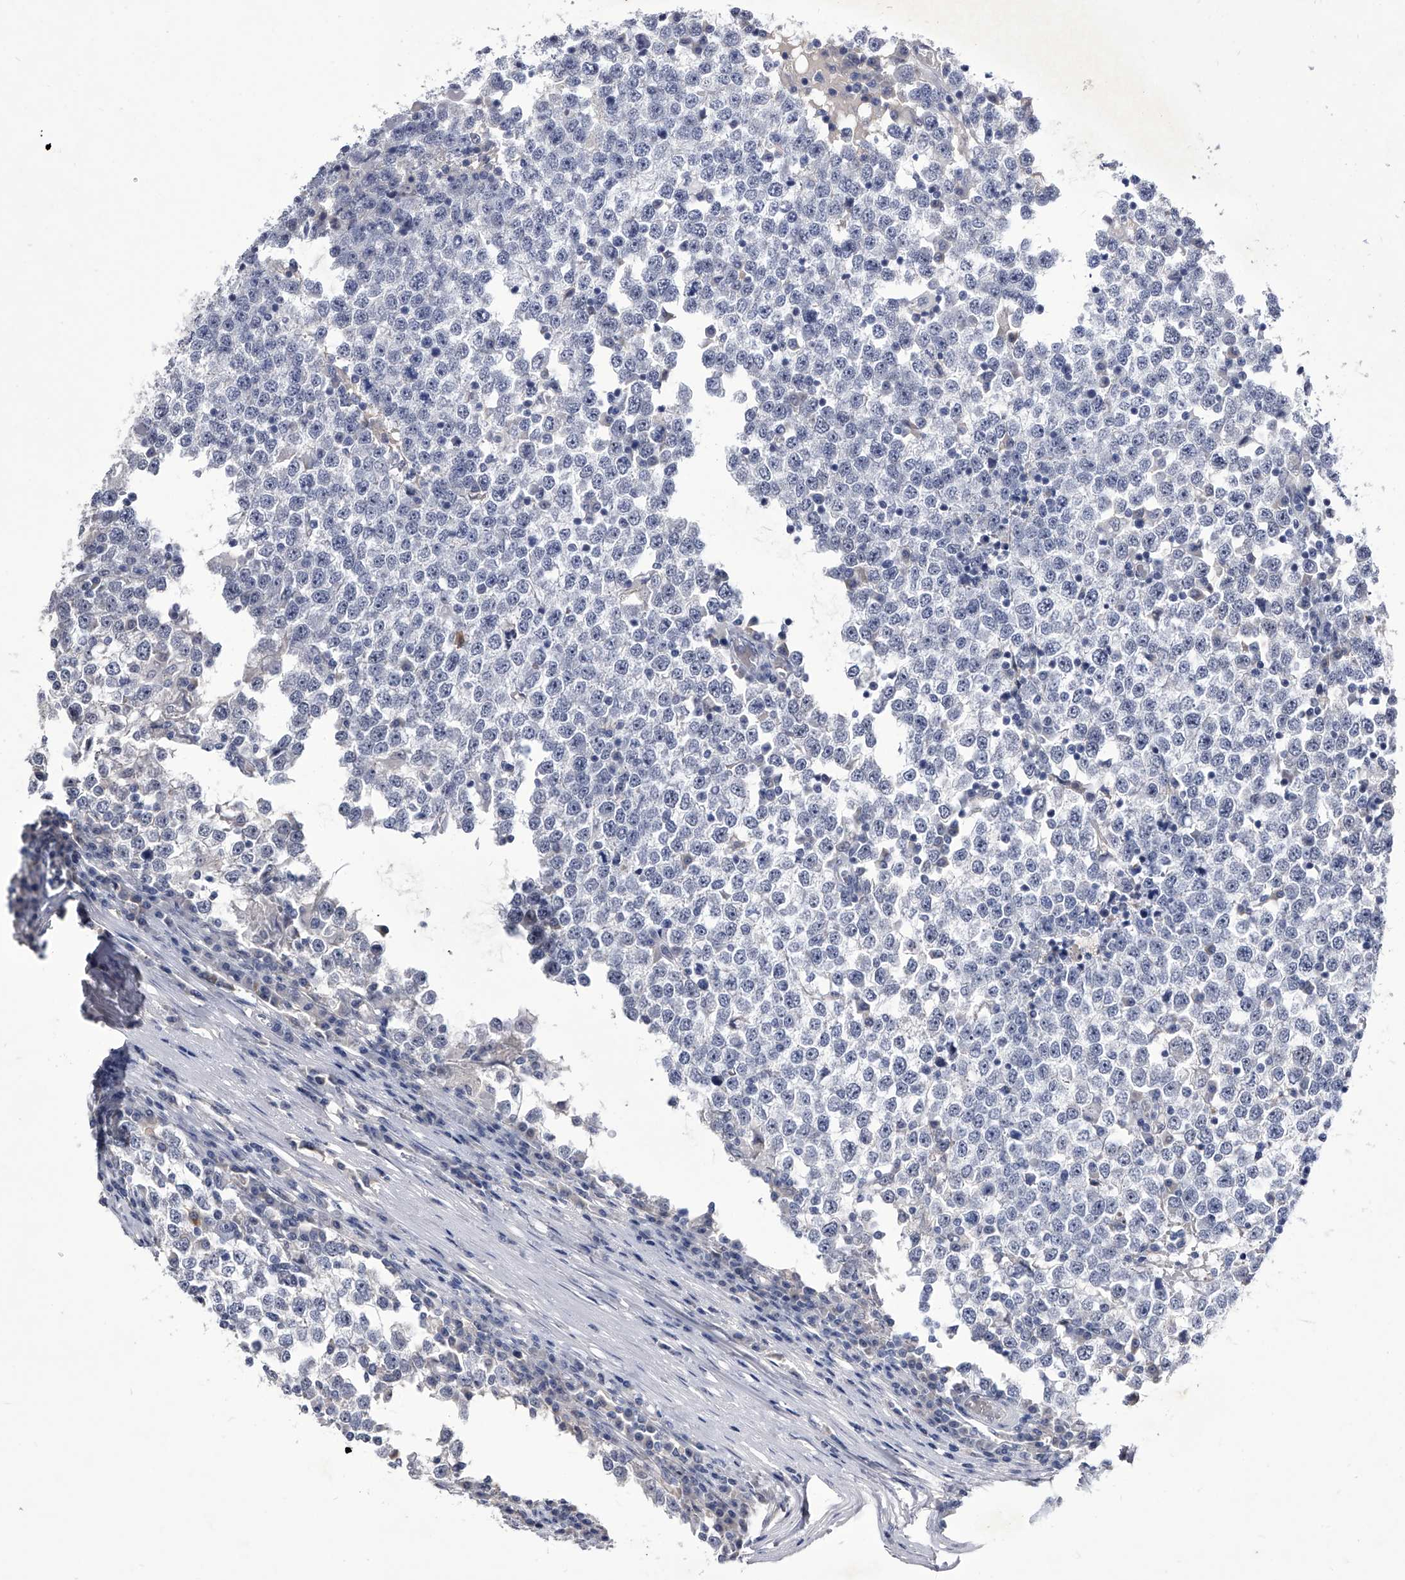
{"staining": {"intensity": "negative", "quantity": "none", "location": "none"}, "tissue": "testis cancer", "cell_type": "Tumor cells", "image_type": "cancer", "snomed": [{"axis": "morphology", "description": "Seminoma, NOS"}, {"axis": "topography", "description": "Testis"}], "caption": "Immunohistochemical staining of testis seminoma exhibits no significant staining in tumor cells. (Immunohistochemistry, brightfield microscopy, high magnification).", "gene": "CRISP2", "patient": {"sex": "male", "age": 65}}